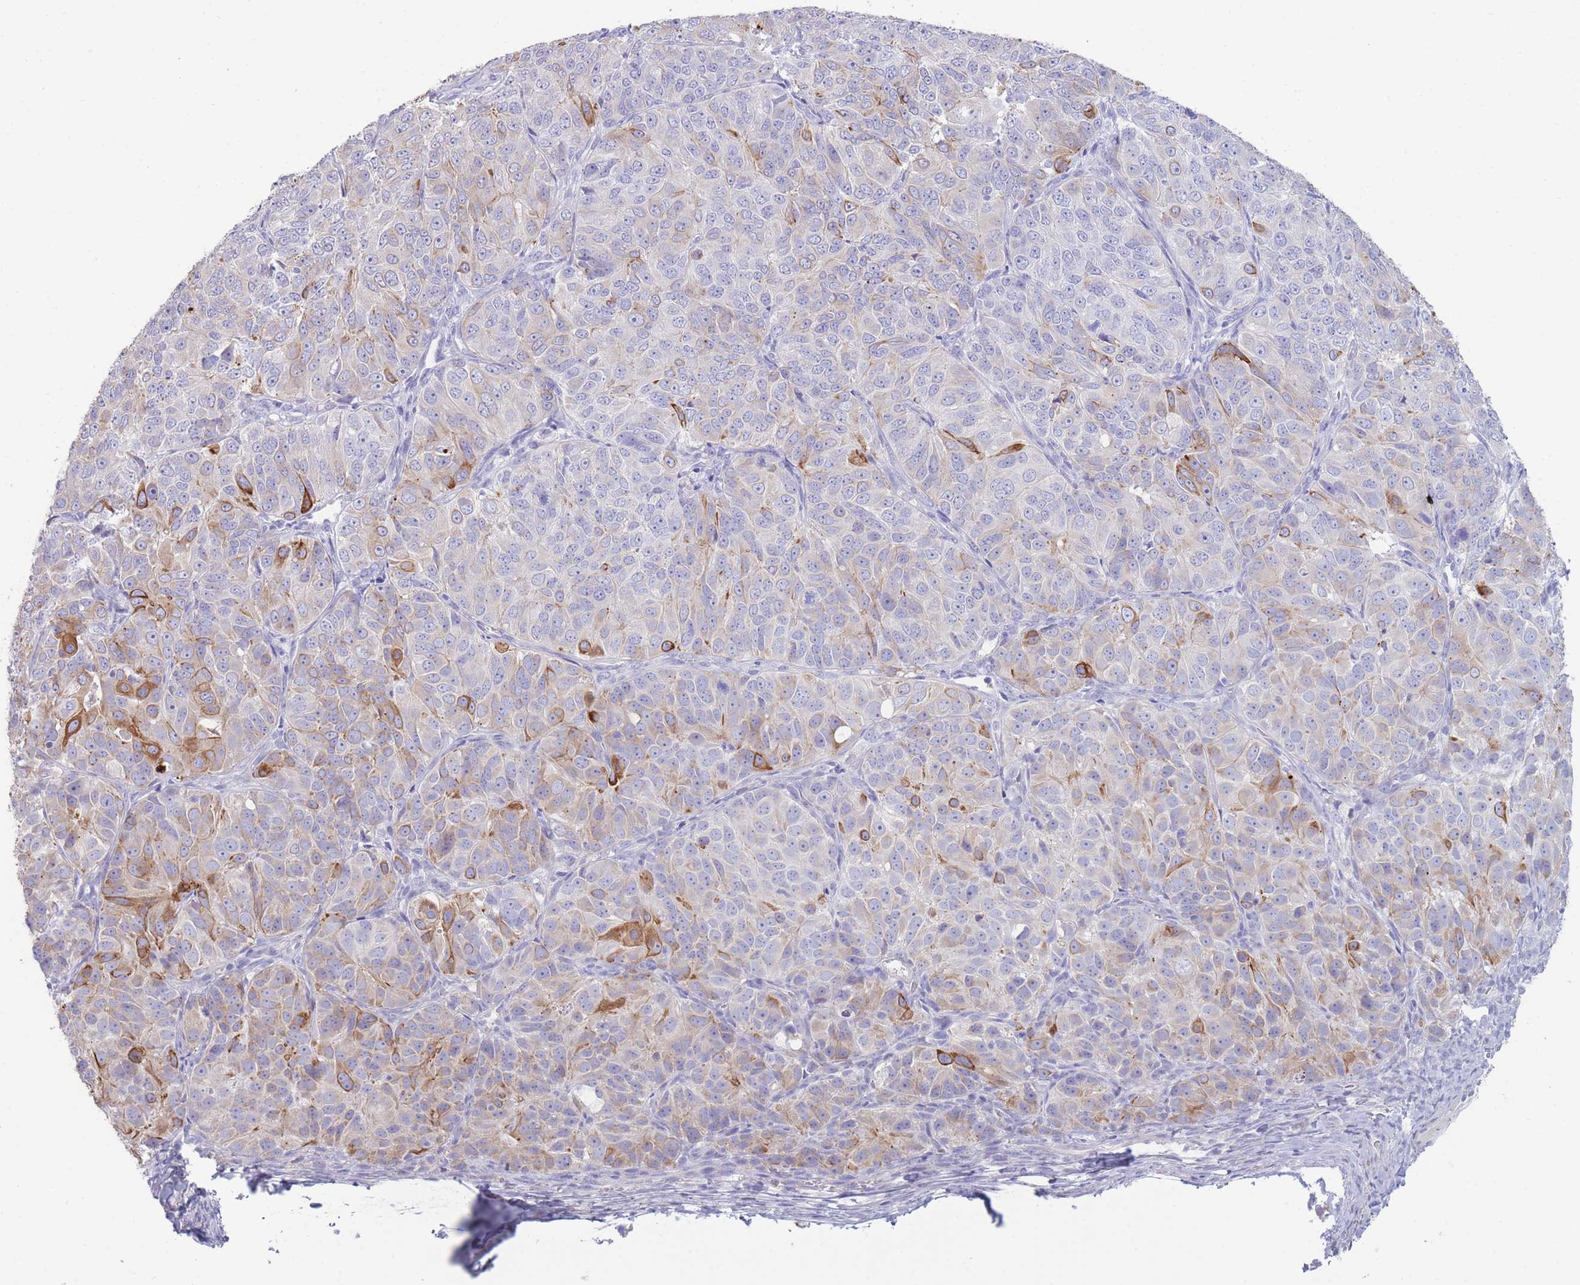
{"staining": {"intensity": "moderate", "quantity": "<25%", "location": "cytoplasmic/membranous"}, "tissue": "ovarian cancer", "cell_type": "Tumor cells", "image_type": "cancer", "snomed": [{"axis": "morphology", "description": "Carcinoma, endometroid"}, {"axis": "topography", "description": "Ovary"}], "caption": "Brown immunohistochemical staining in ovarian endometroid carcinoma reveals moderate cytoplasmic/membranous staining in approximately <25% of tumor cells.", "gene": "VWA8", "patient": {"sex": "female", "age": 51}}